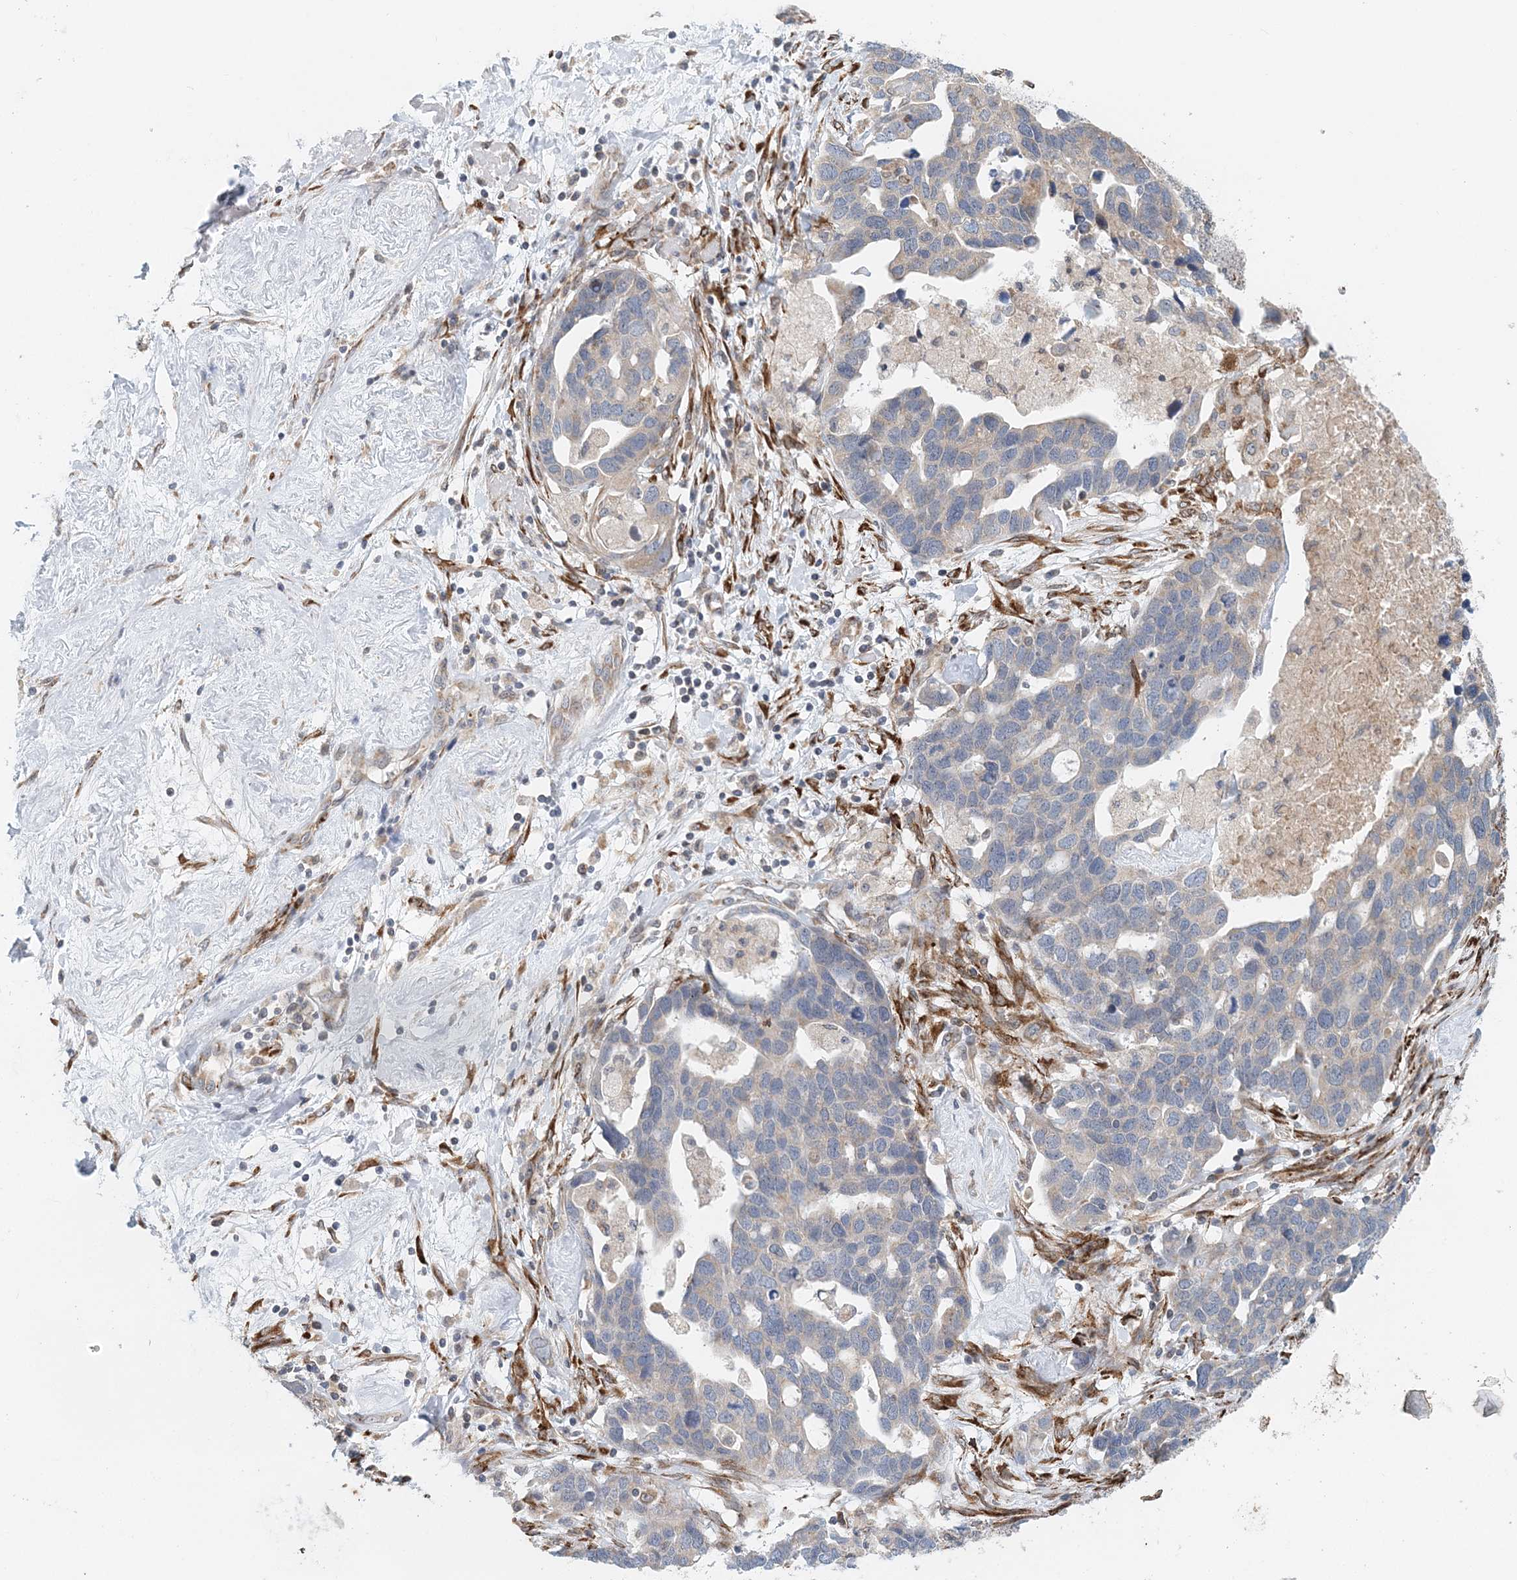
{"staining": {"intensity": "negative", "quantity": "none", "location": "none"}, "tissue": "ovarian cancer", "cell_type": "Tumor cells", "image_type": "cancer", "snomed": [{"axis": "morphology", "description": "Cystadenocarcinoma, serous, NOS"}, {"axis": "topography", "description": "Ovary"}], "caption": "Protein analysis of ovarian cancer shows no significant positivity in tumor cells. Nuclei are stained in blue.", "gene": "PCYOX1L", "patient": {"sex": "female", "age": 54}}